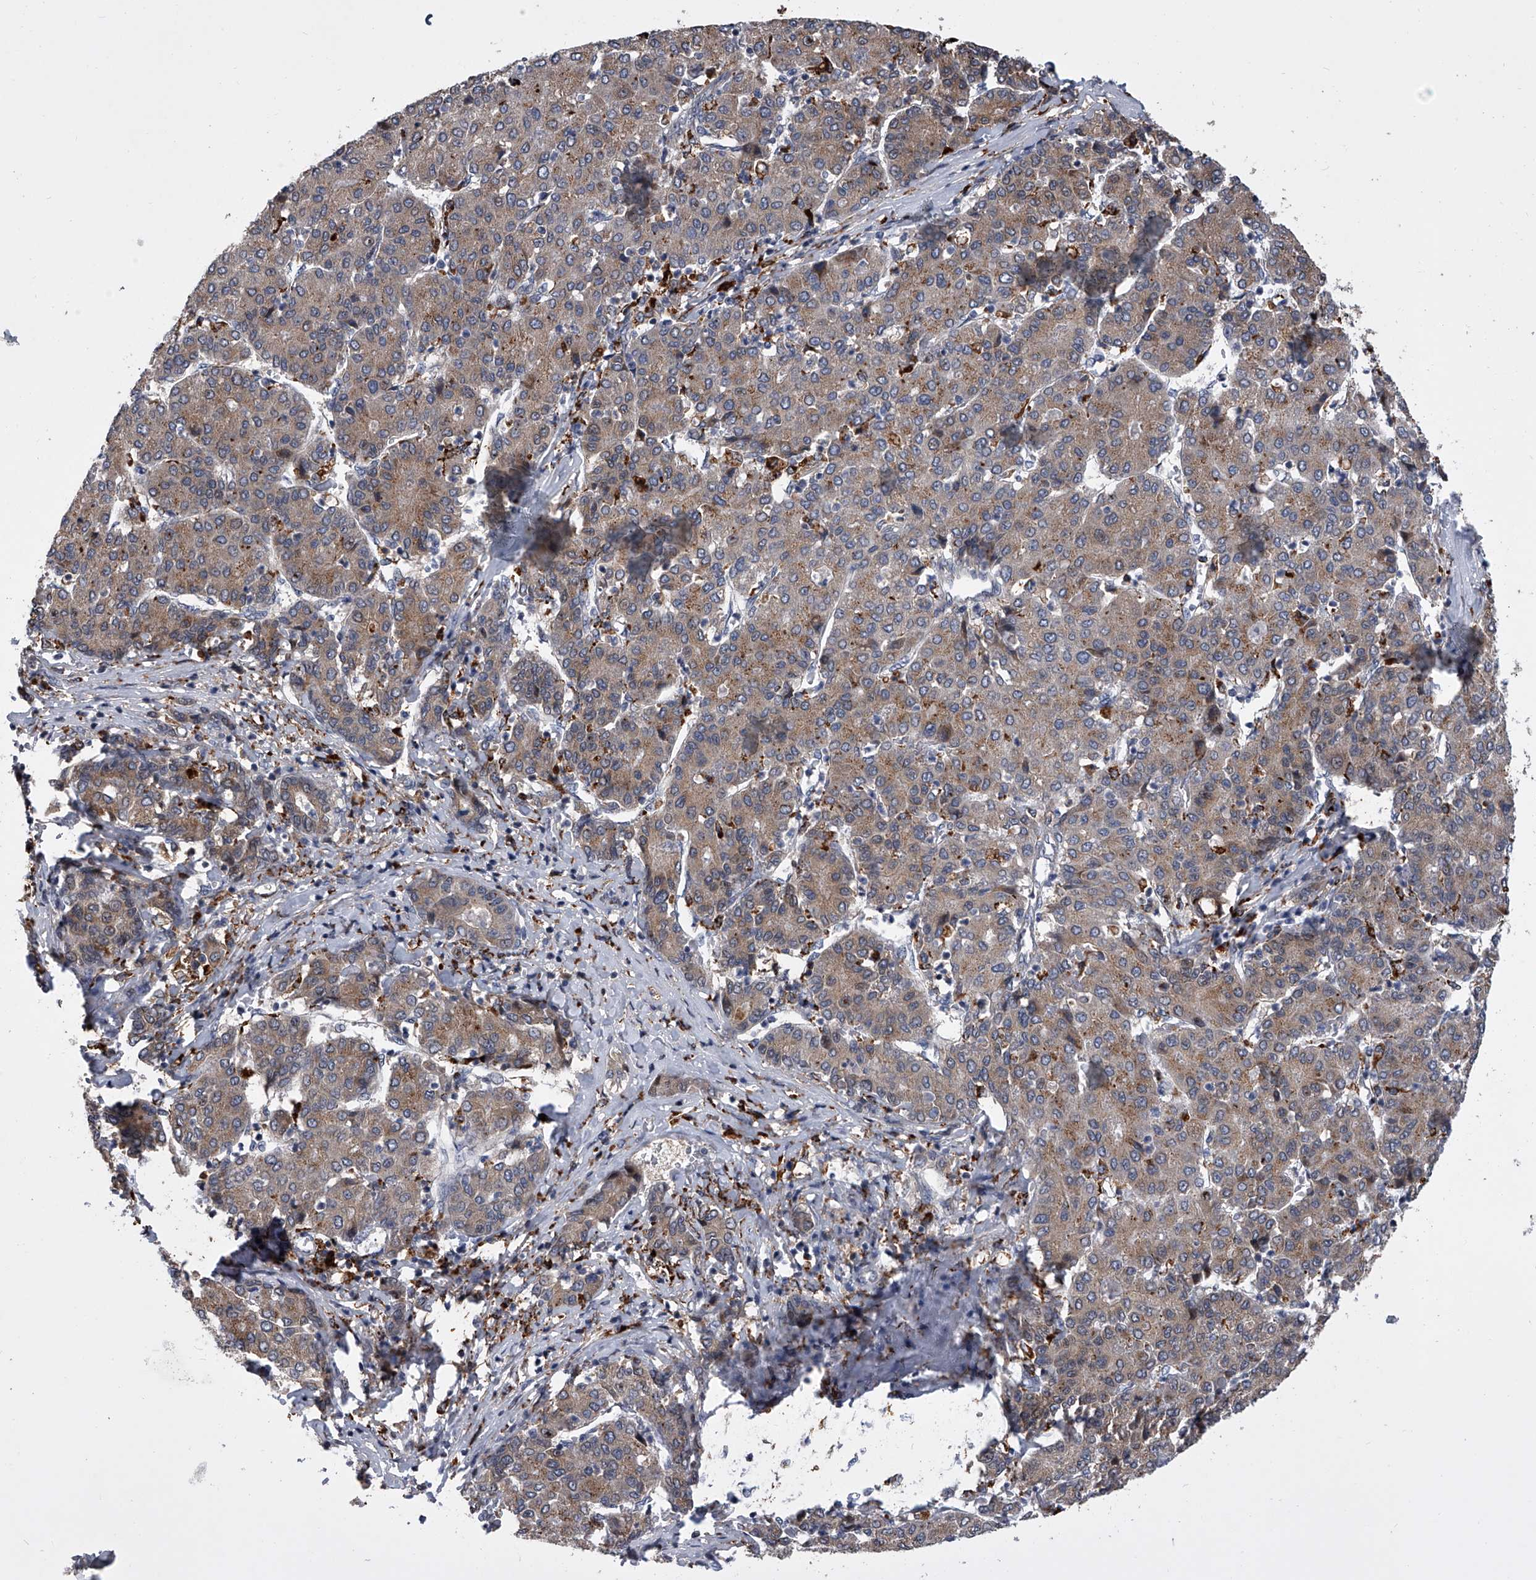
{"staining": {"intensity": "weak", "quantity": ">75%", "location": "cytoplasmic/membranous"}, "tissue": "liver cancer", "cell_type": "Tumor cells", "image_type": "cancer", "snomed": [{"axis": "morphology", "description": "Carcinoma, Hepatocellular, NOS"}, {"axis": "topography", "description": "Liver"}], "caption": "Immunohistochemistry (DAB) staining of human liver cancer (hepatocellular carcinoma) demonstrates weak cytoplasmic/membranous protein positivity in approximately >75% of tumor cells. Using DAB (brown) and hematoxylin (blue) stains, captured at high magnification using brightfield microscopy.", "gene": "TRIM8", "patient": {"sex": "male", "age": 65}}